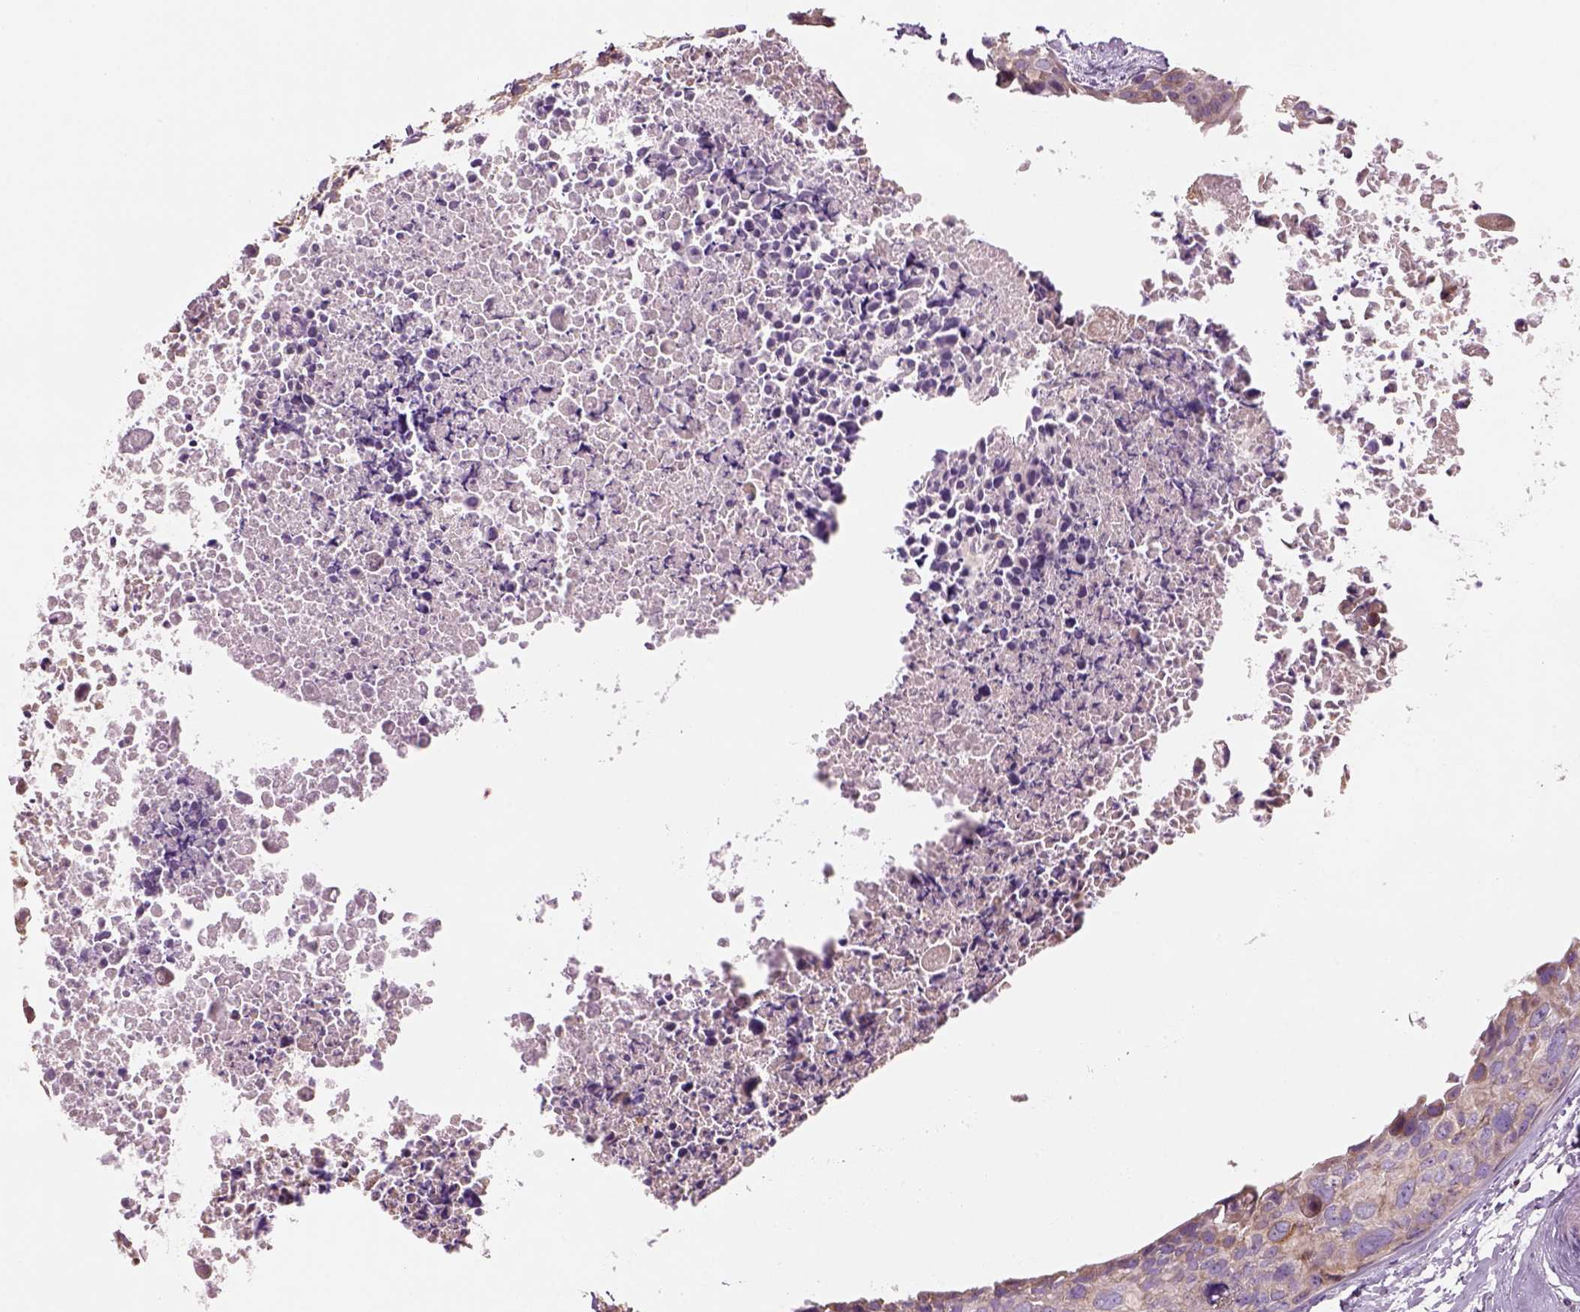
{"staining": {"intensity": "weak", "quantity": "25%-75%", "location": "cytoplasmic/membranous"}, "tissue": "breast cancer", "cell_type": "Tumor cells", "image_type": "cancer", "snomed": [{"axis": "morphology", "description": "Duct carcinoma"}, {"axis": "topography", "description": "Breast"}], "caption": "Immunohistochemical staining of intraductal carcinoma (breast) displays low levels of weak cytoplasmic/membranous staining in approximately 25%-75% of tumor cells.", "gene": "IFT52", "patient": {"sex": "female", "age": 38}}